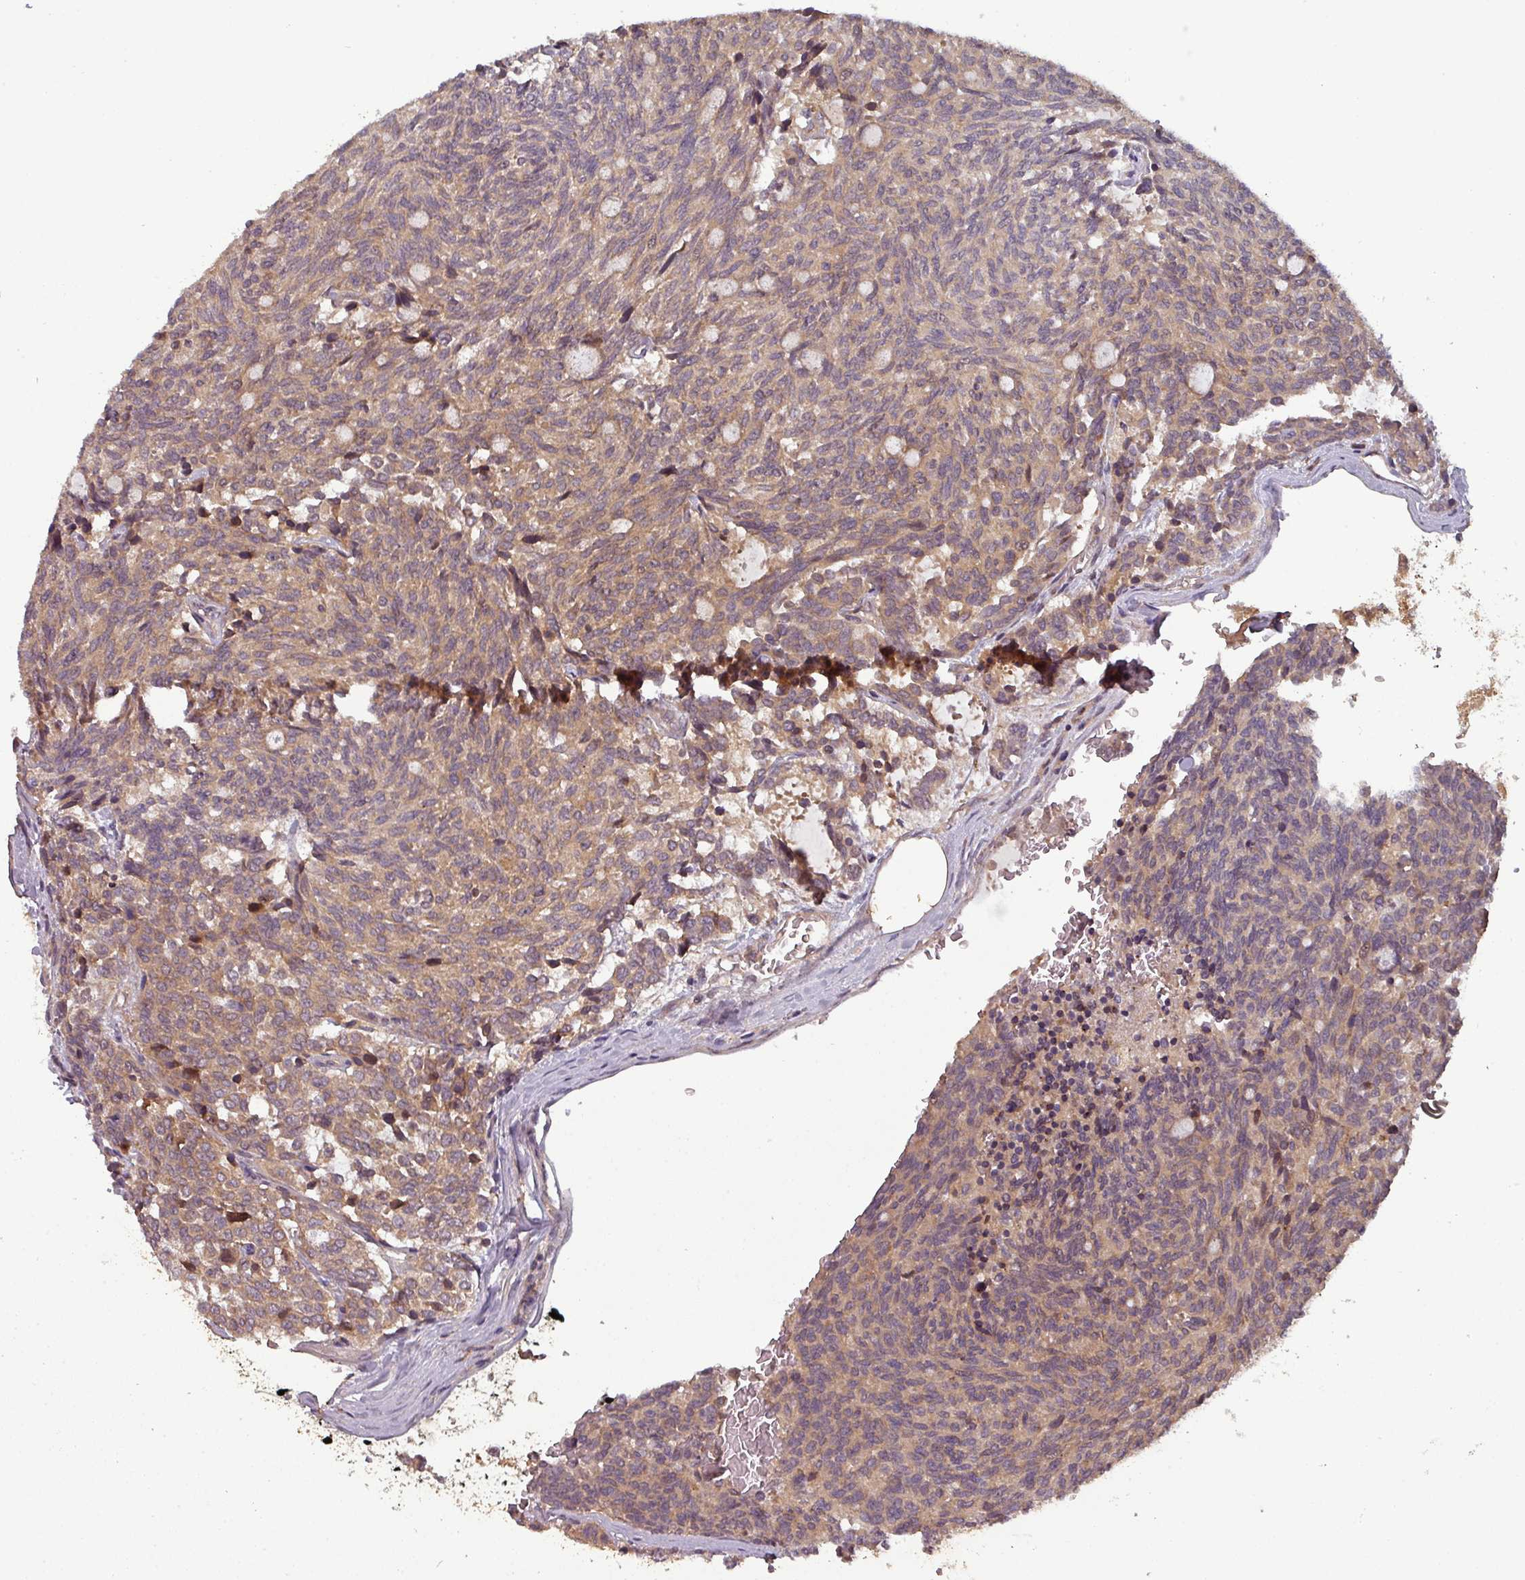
{"staining": {"intensity": "weak", "quantity": ">75%", "location": "cytoplasmic/membranous"}, "tissue": "carcinoid", "cell_type": "Tumor cells", "image_type": "cancer", "snomed": [{"axis": "morphology", "description": "Carcinoid, malignant, NOS"}, {"axis": "topography", "description": "Pancreas"}], "caption": "Immunohistochemistry (IHC) photomicrograph of human carcinoid stained for a protein (brown), which demonstrates low levels of weak cytoplasmic/membranous expression in about >75% of tumor cells.", "gene": "GSKIP", "patient": {"sex": "female", "age": 54}}